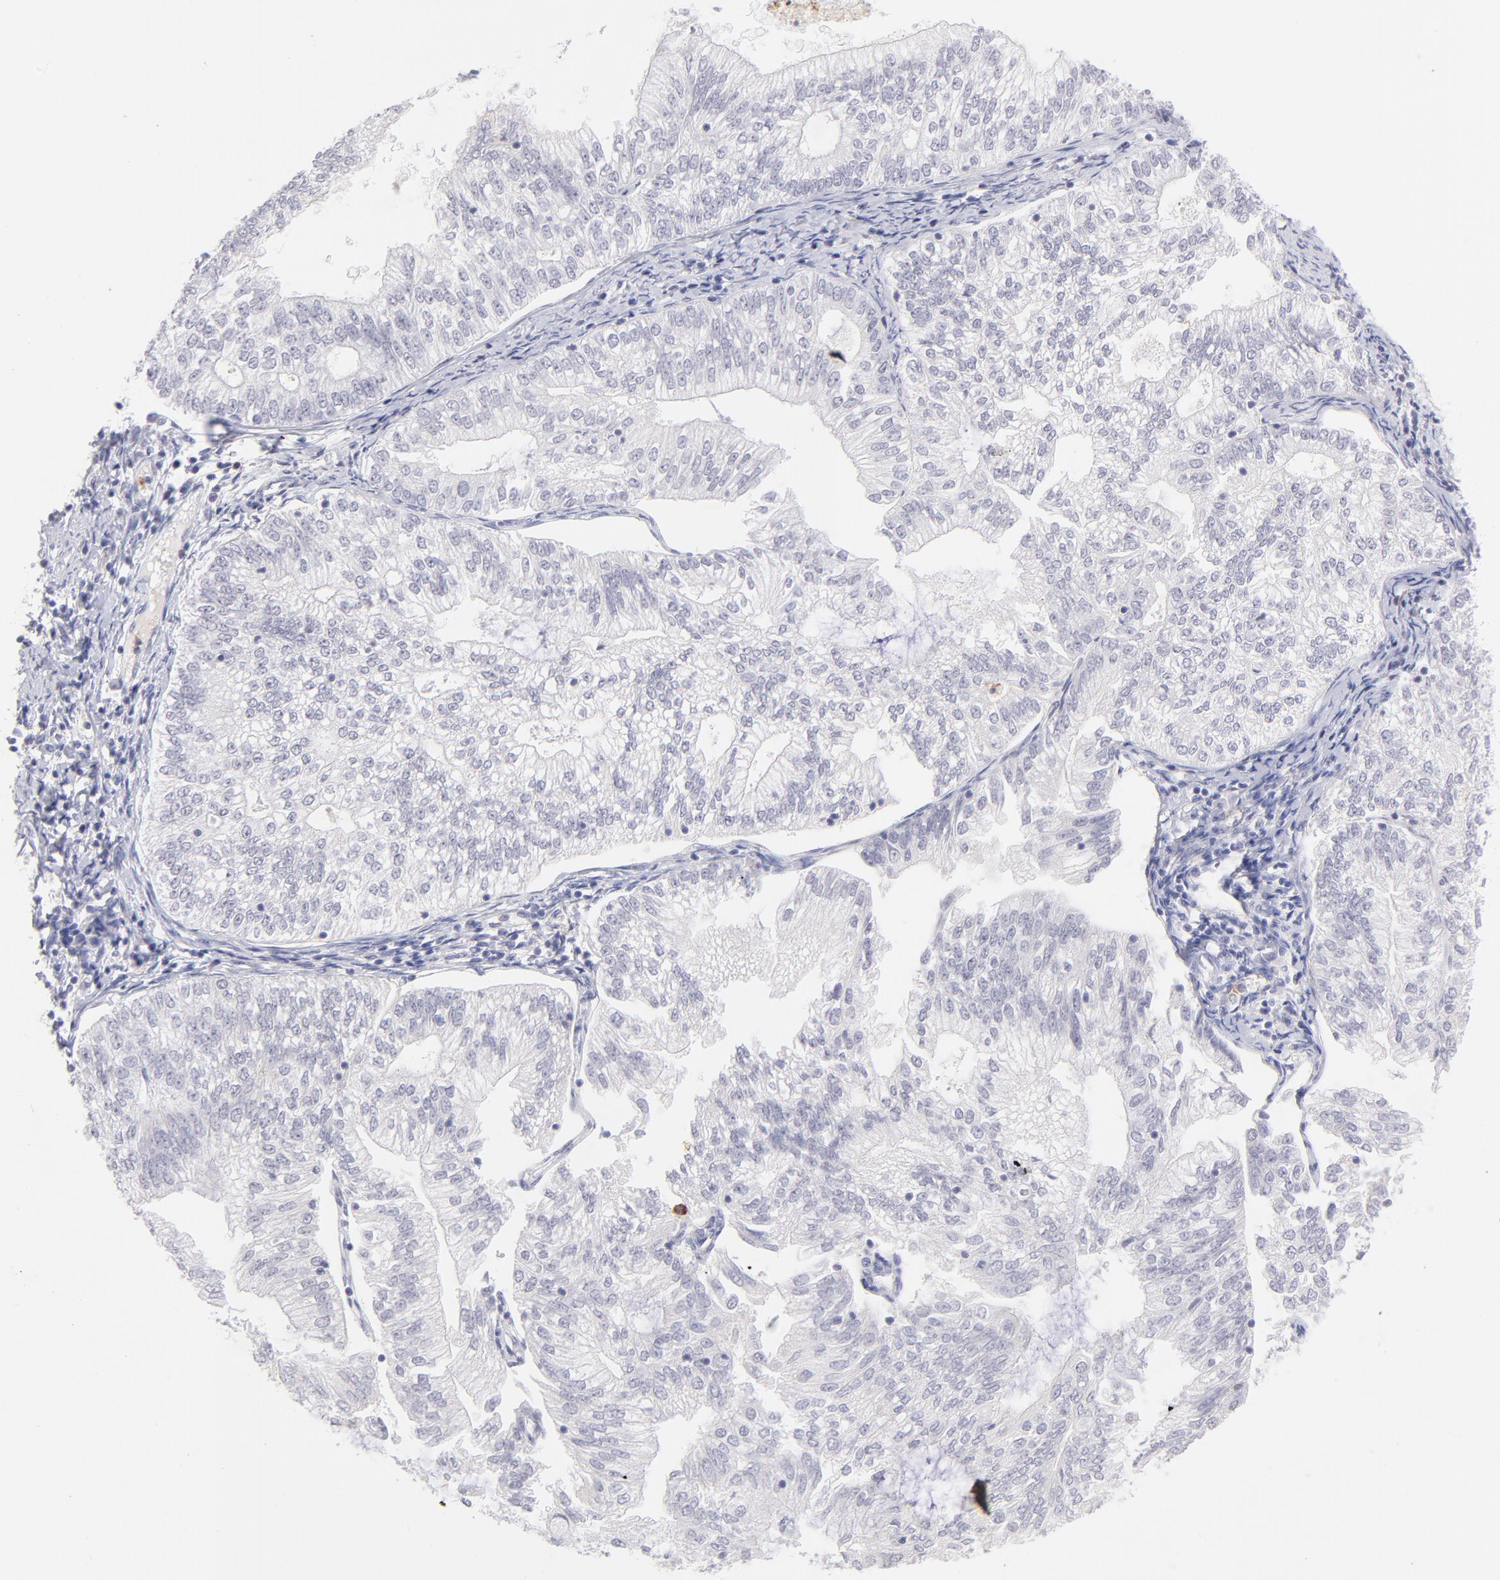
{"staining": {"intensity": "negative", "quantity": "none", "location": "none"}, "tissue": "endometrial cancer", "cell_type": "Tumor cells", "image_type": "cancer", "snomed": [{"axis": "morphology", "description": "Adenocarcinoma, NOS"}, {"axis": "topography", "description": "Endometrium"}], "caption": "This image is of endometrial cancer stained with IHC to label a protein in brown with the nuclei are counter-stained blue. There is no positivity in tumor cells. (DAB (3,3'-diaminobenzidine) immunohistochemistry, high magnification).", "gene": "LTB4R", "patient": {"sex": "female", "age": 69}}